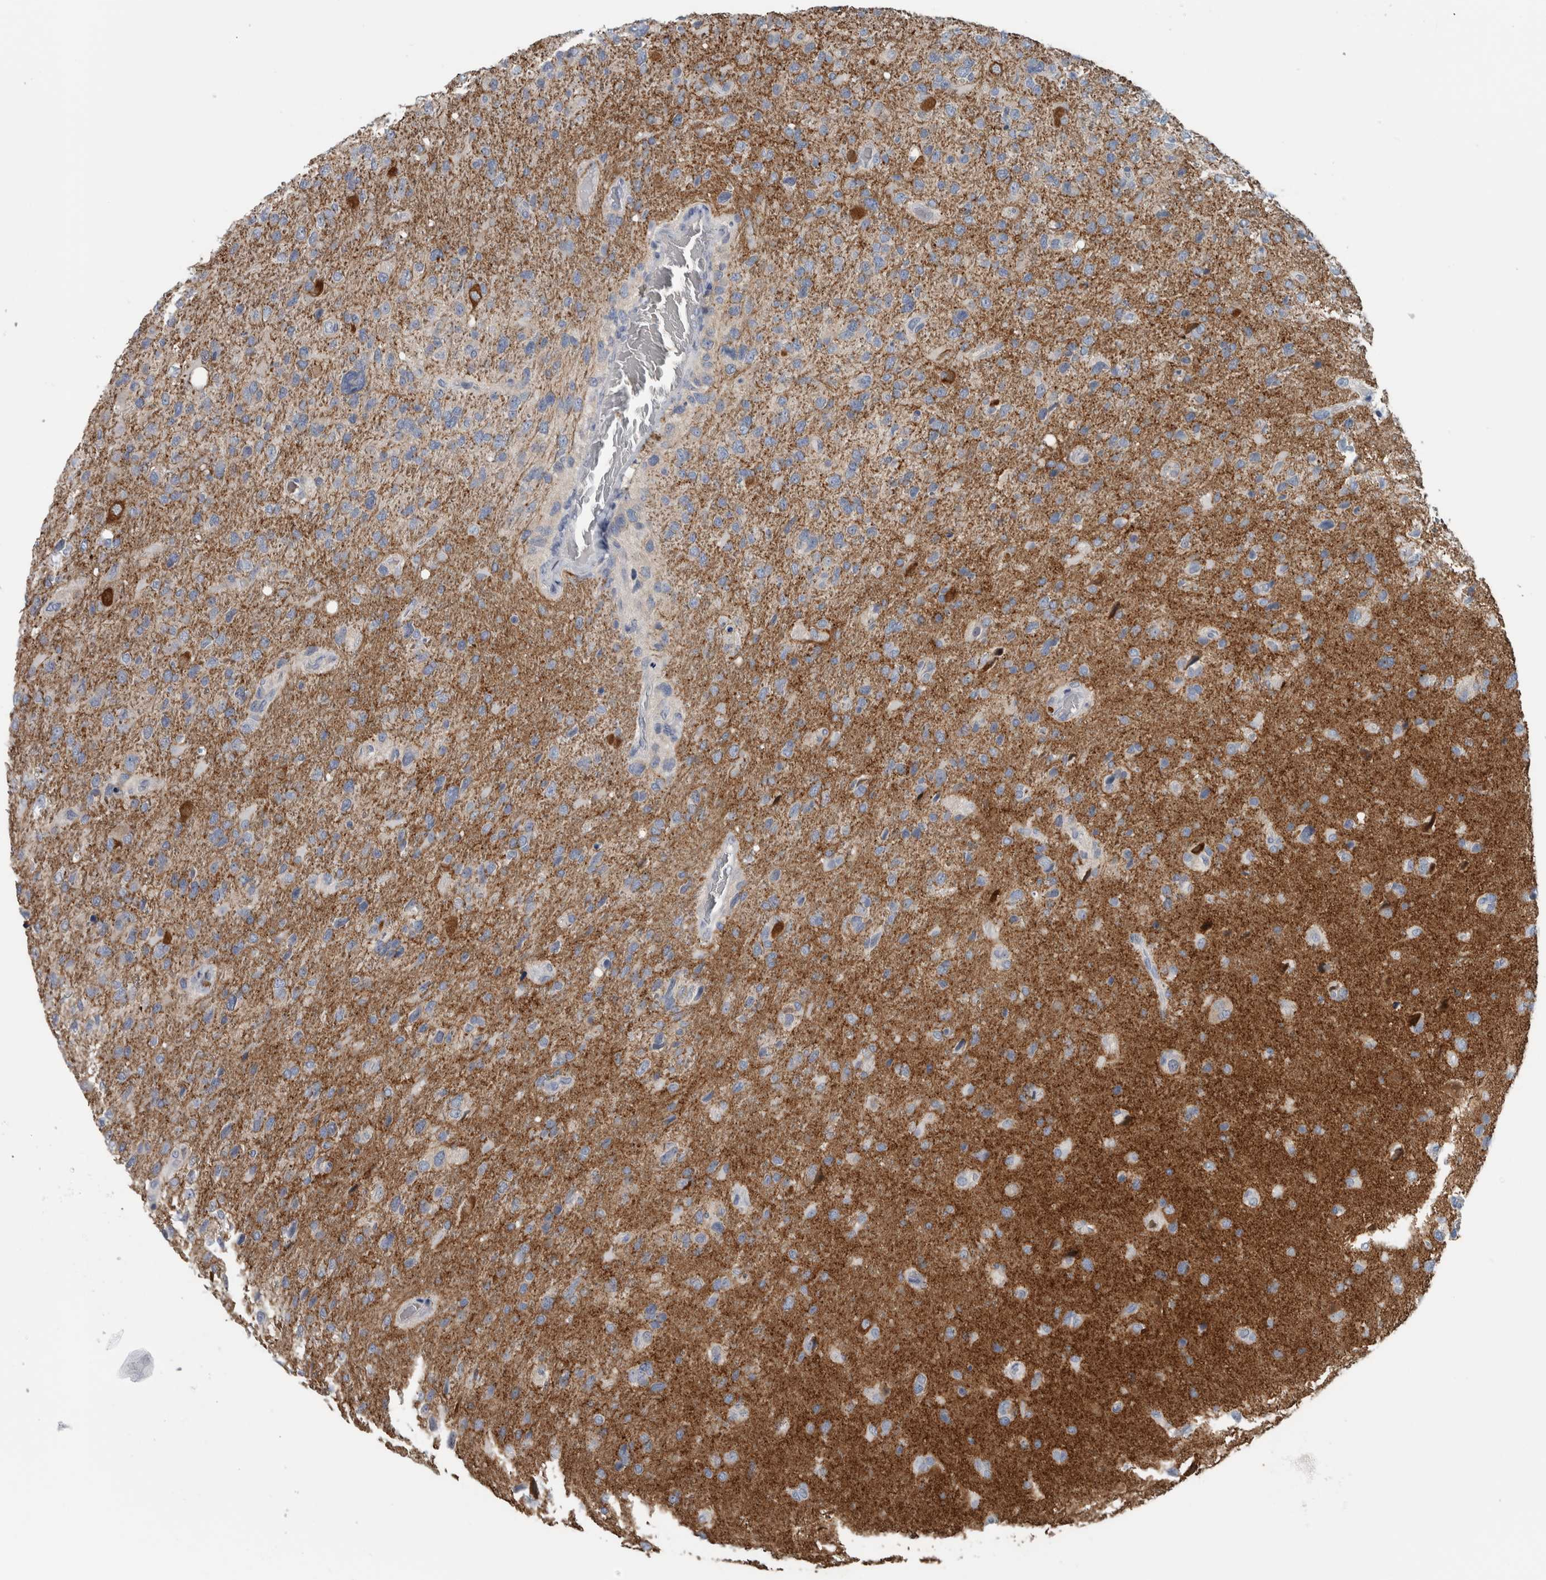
{"staining": {"intensity": "negative", "quantity": "none", "location": "none"}, "tissue": "glioma", "cell_type": "Tumor cells", "image_type": "cancer", "snomed": [{"axis": "morphology", "description": "Glioma, malignant, High grade"}, {"axis": "topography", "description": "Brain"}], "caption": "Photomicrograph shows no protein expression in tumor cells of malignant glioma (high-grade) tissue. The staining was performed using DAB (3,3'-diaminobenzidine) to visualize the protein expression in brown, while the nuclei were stained in blue with hematoxylin (Magnification: 20x).", "gene": "SH3GL2", "patient": {"sex": "female", "age": 58}}